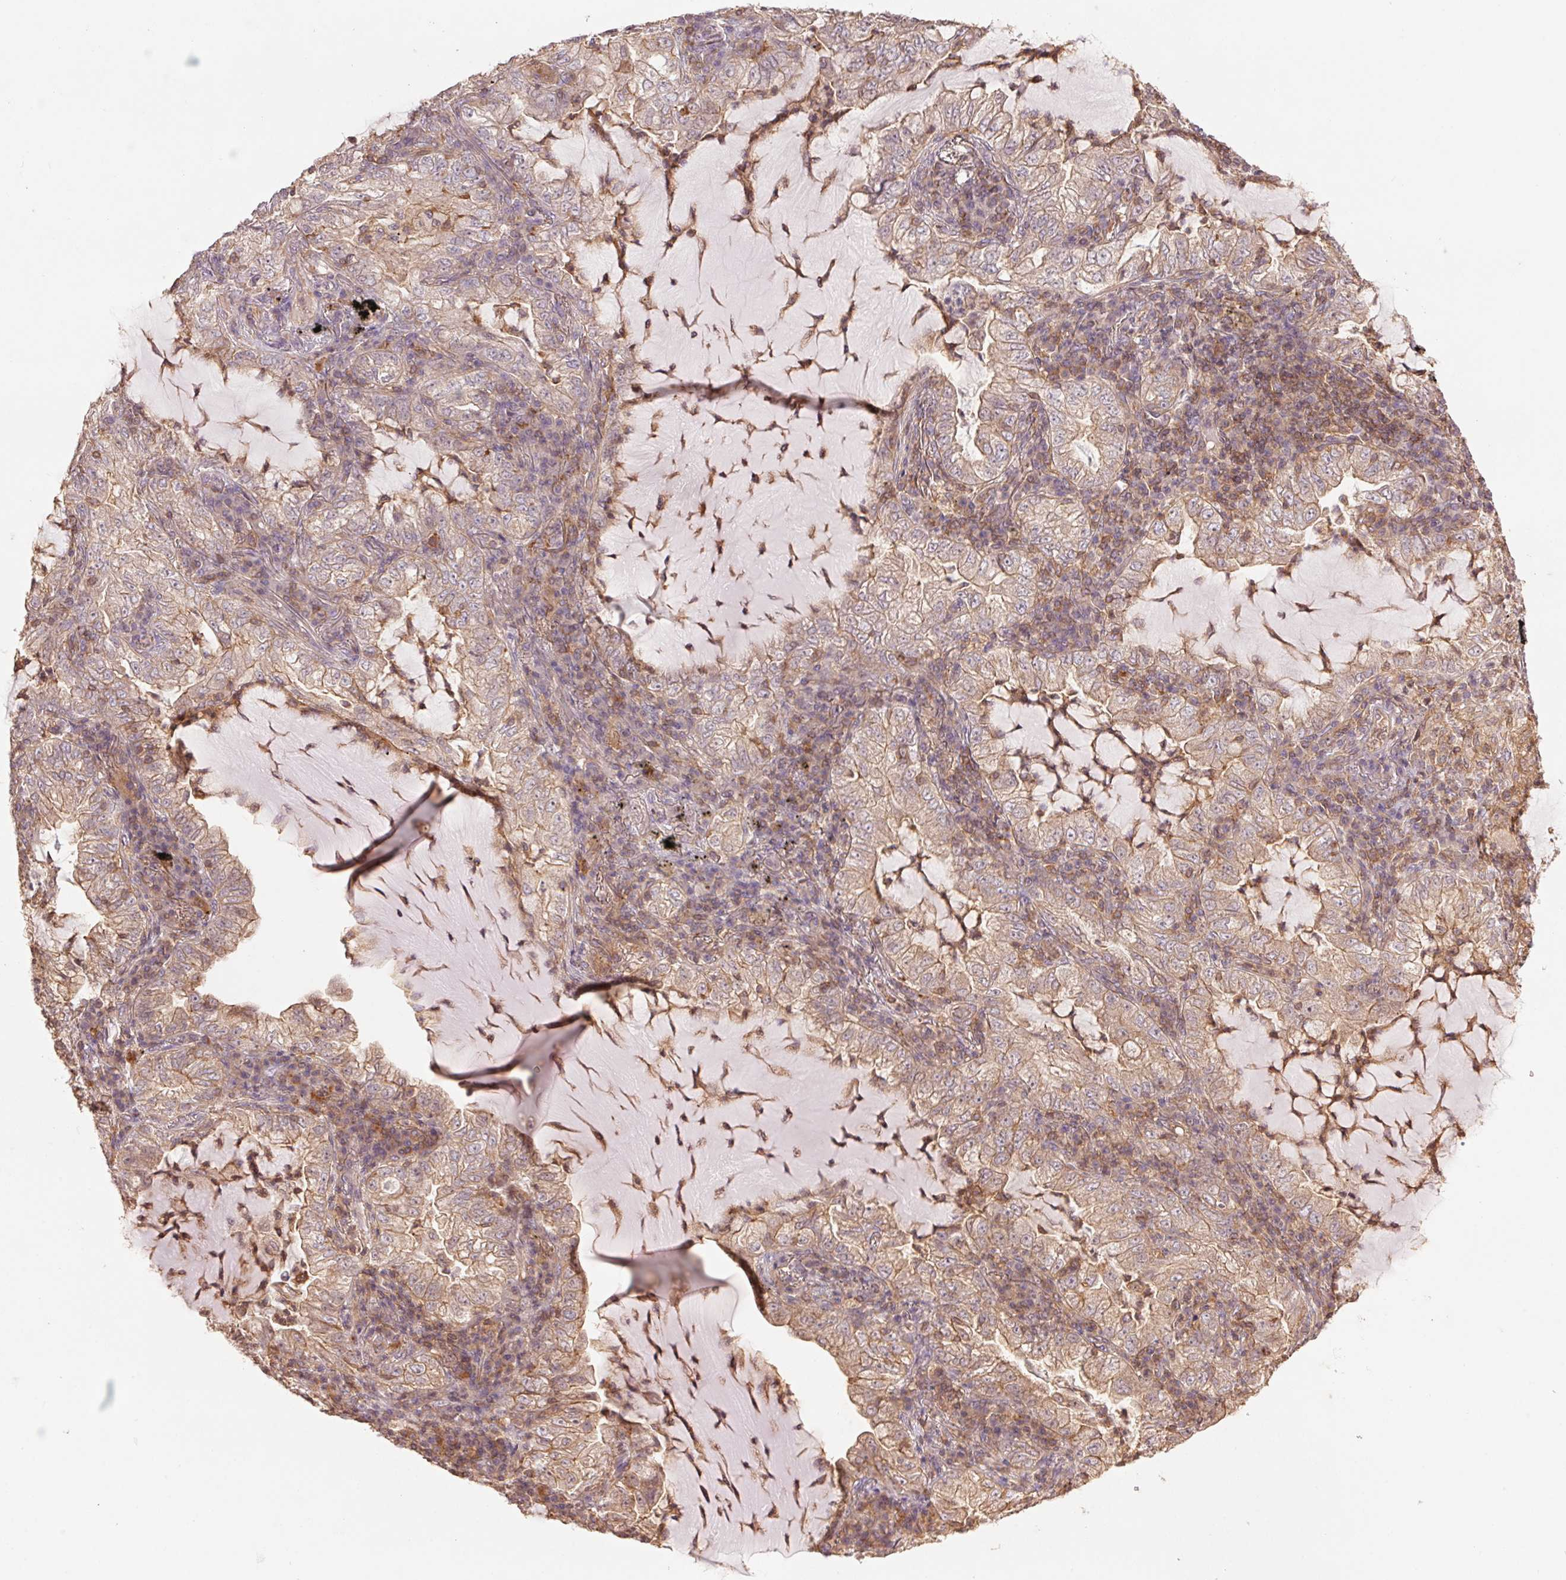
{"staining": {"intensity": "weak", "quantity": "25%-75%", "location": "cytoplasmic/membranous"}, "tissue": "lung cancer", "cell_type": "Tumor cells", "image_type": "cancer", "snomed": [{"axis": "morphology", "description": "Adenocarcinoma, NOS"}, {"axis": "topography", "description": "Lung"}], "caption": "Protein expression analysis of lung cancer (adenocarcinoma) demonstrates weak cytoplasmic/membranous staining in approximately 25%-75% of tumor cells. The staining was performed using DAB (3,3'-diaminobenzidine) to visualize the protein expression in brown, while the nuclei were stained in blue with hematoxylin (Magnification: 20x).", "gene": "TUBA3D", "patient": {"sex": "female", "age": 73}}